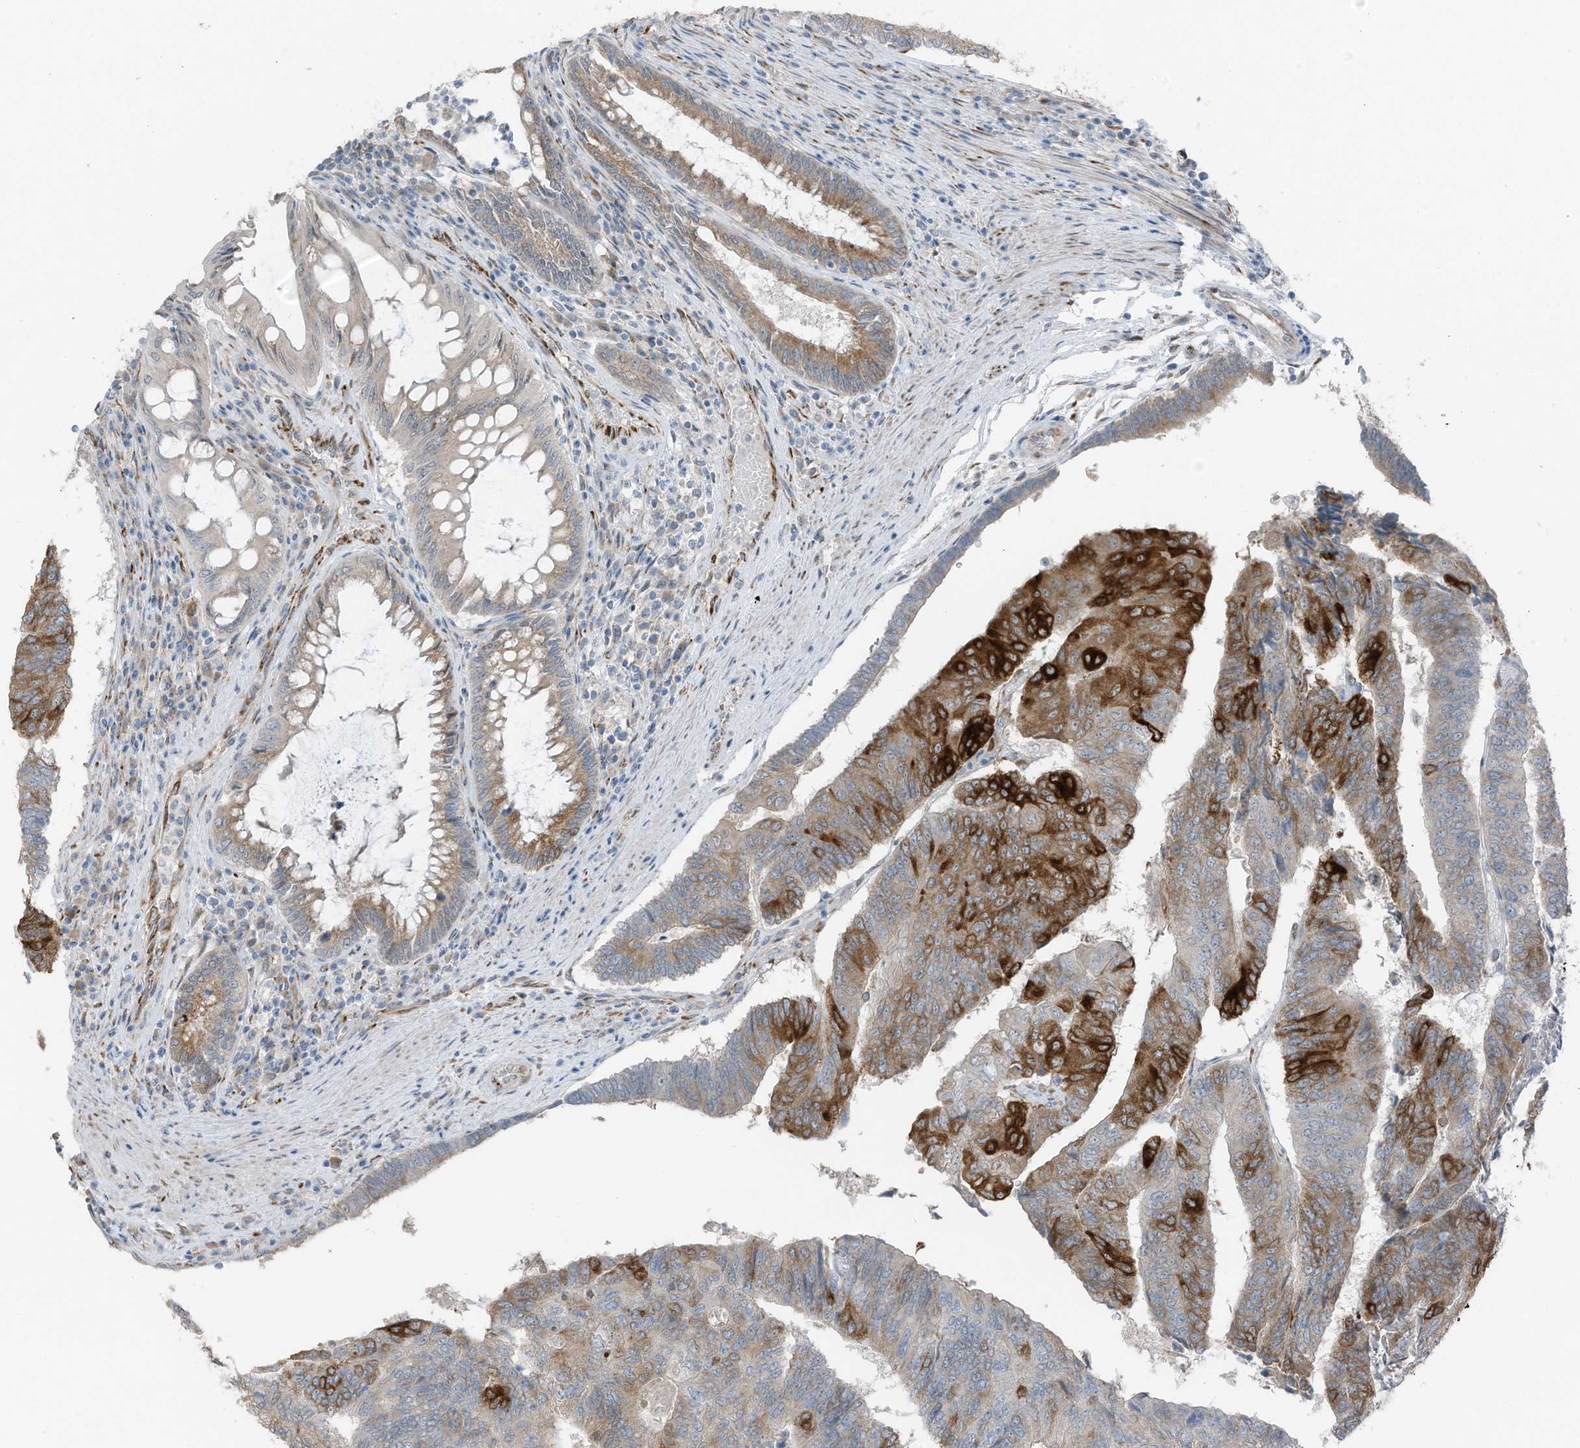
{"staining": {"intensity": "strong", "quantity": "25%-75%", "location": "cytoplasmic/membranous"}, "tissue": "colorectal cancer", "cell_type": "Tumor cells", "image_type": "cancer", "snomed": [{"axis": "morphology", "description": "Adenocarcinoma, NOS"}, {"axis": "topography", "description": "Colon"}], "caption": "Colorectal cancer (adenocarcinoma) was stained to show a protein in brown. There is high levels of strong cytoplasmic/membranous staining in about 25%-75% of tumor cells.", "gene": "ARHGEF33", "patient": {"sex": "female", "age": 67}}